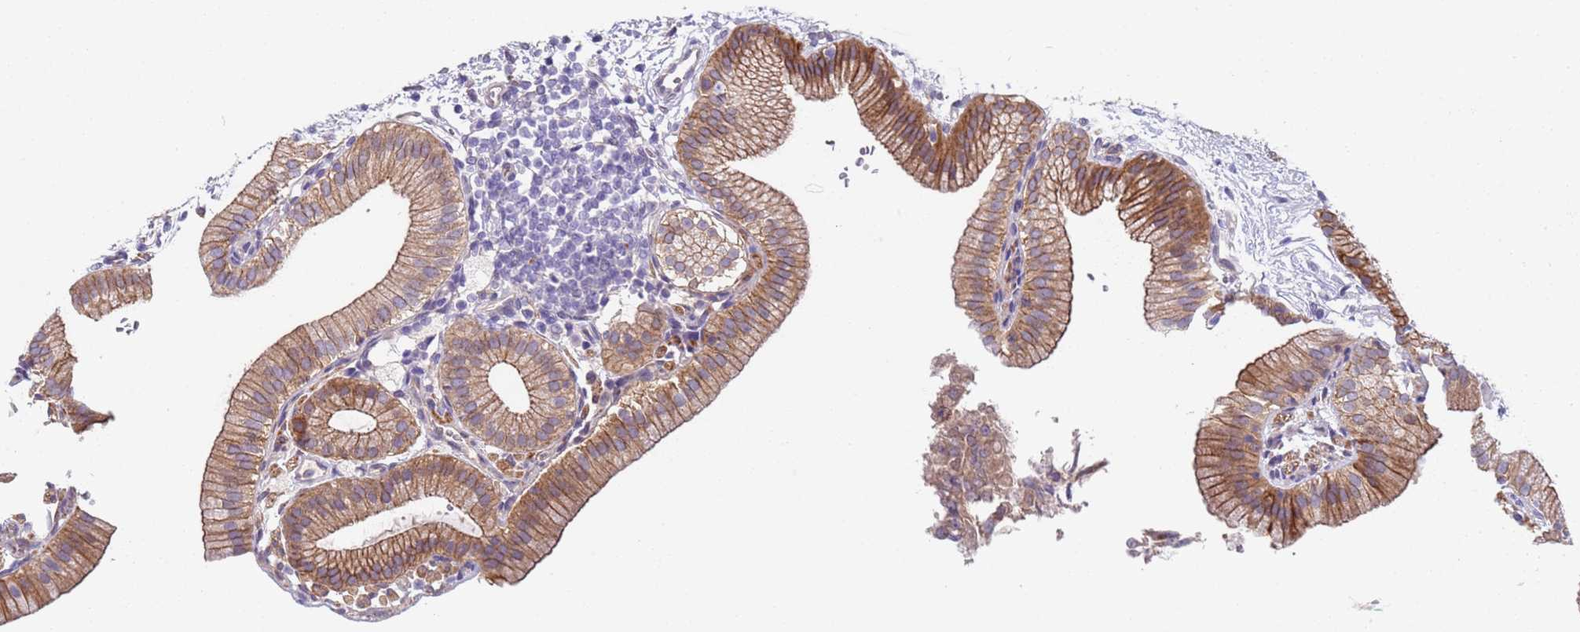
{"staining": {"intensity": "moderate", "quantity": ">75%", "location": "cytoplasmic/membranous"}, "tissue": "gallbladder", "cell_type": "Glandular cells", "image_type": "normal", "snomed": [{"axis": "morphology", "description": "Normal tissue, NOS"}, {"axis": "topography", "description": "Gallbladder"}], "caption": "Unremarkable gallbladder demonstrates moderate cytoplasmic/membranous positivity in about >75% of glandular cells (Stains: DAB in brown, nuclei in blue, Microscopy: brightfield microscopy at high magnification)..", "gene": "TRMT10A", "patient": {"sex": "male", "age": 55}}